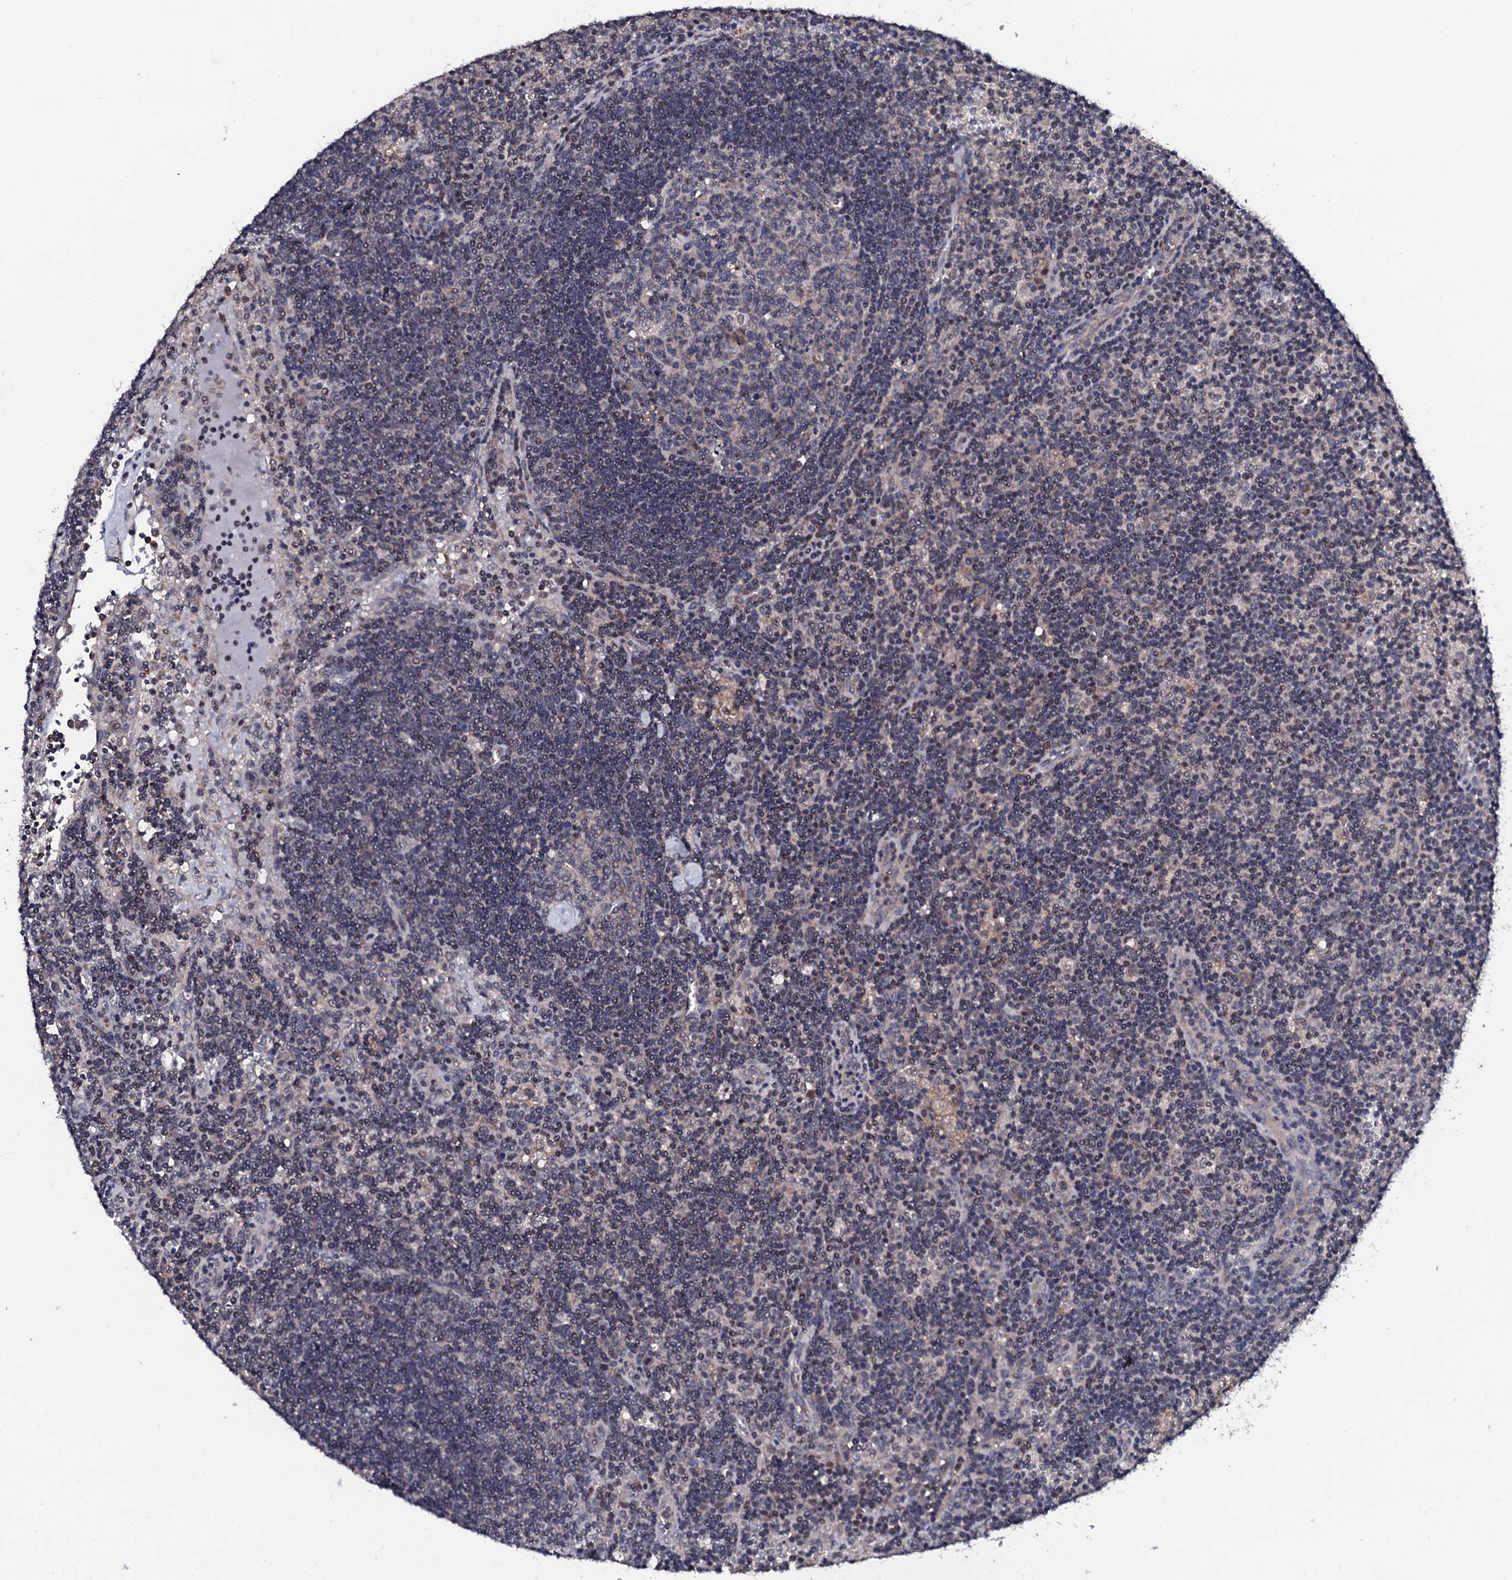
{"staining": {"intensity": "negative", "quantity": "none", "location": "none"}, "tissue": "lymph node", "cell_type": "Germinal center cells", "image_type": "normal", "snomed": [{"axis": "morphology", "description": "Normal tissue, NOS"}, {"axis": "topography", "description": "Lymph node"}], "caption": "DAB (3,3'-diaminobenzidine) immunohistochemical staining of normal lymph node demonstrates no significant expression in germinal center cells.", "gene": "EDC3", "patient": {"sex": "male", "age": 58}}